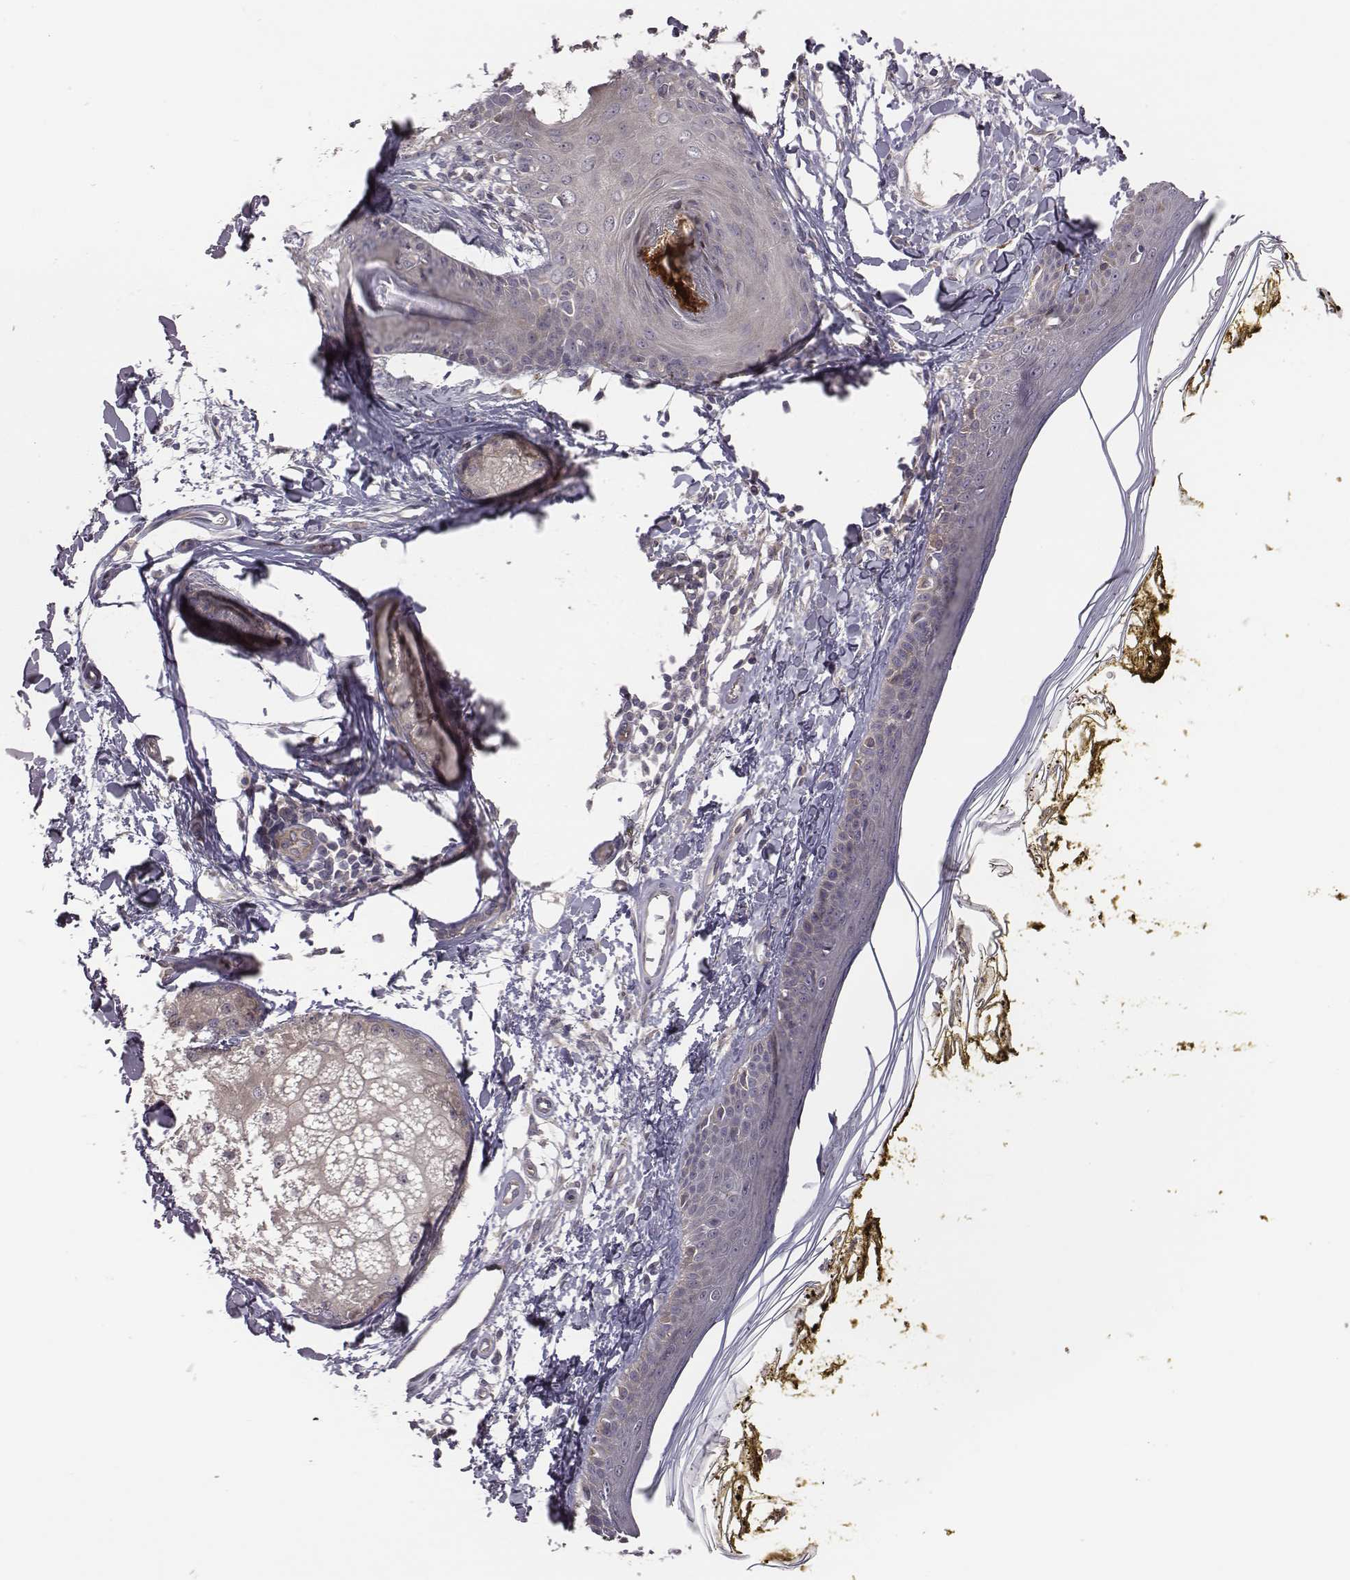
{"staining": {"intensity": "negative", "quantity": "none", "location": "none"}, "tissue": "skin", "cell_type": "Fibroblasts", "image_type": "normal", "snomed": [{"axis": "morphology", "description": "Normal tissue, NOS"}, {"axis": "topography", "description": "Skin"}], "caption": "This is an immunohistochemistry photomicrograph of benign human skin. There is no expression in fibroblasts.", "gene": "SMURF2", "patient": {"sex": "male", "age": 76}}